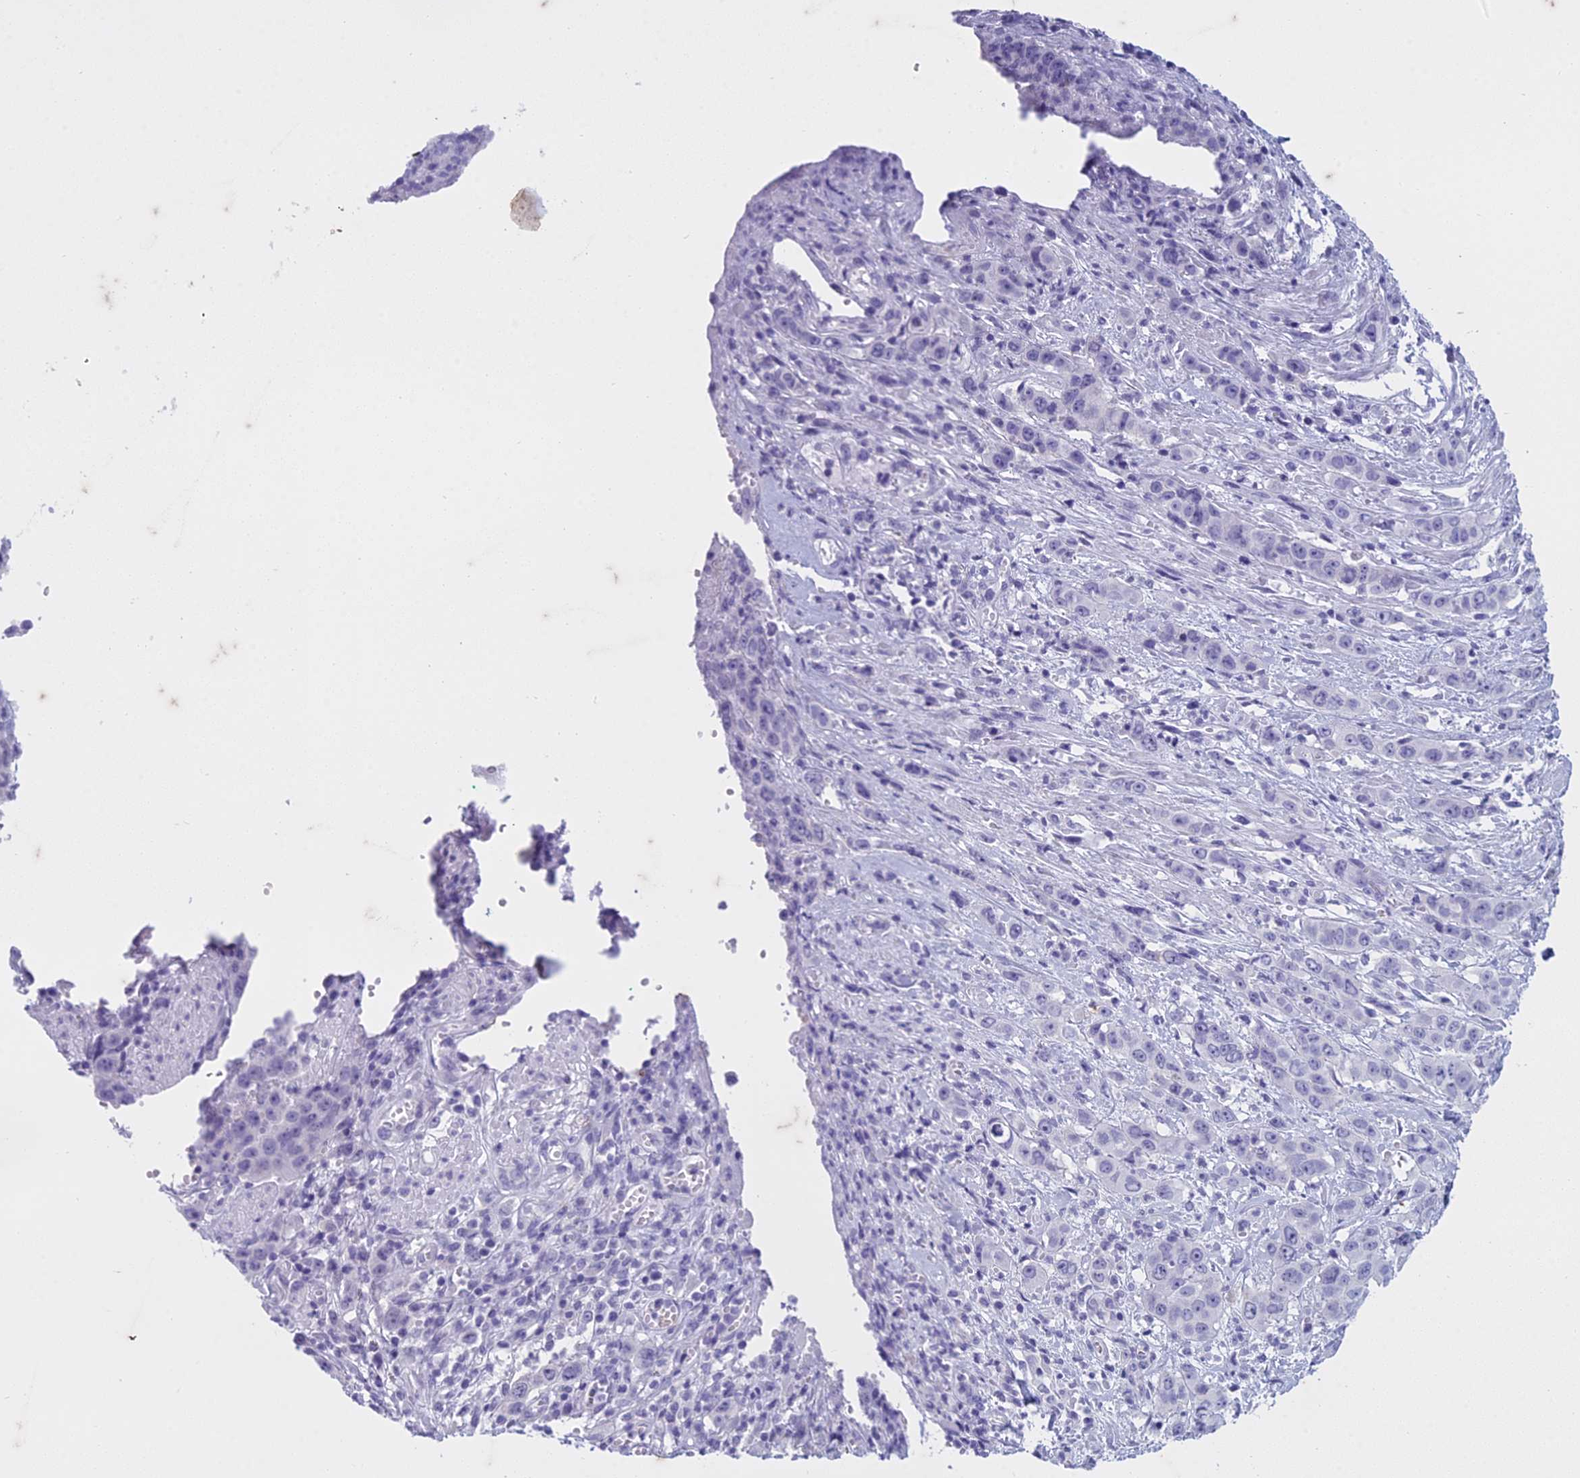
{"staining": {"intensity": "negative", "quantity": "none", "location": "none"}, "tissue": "stomach cancer", "cell_type": "Tumor cells", "image_type": "cancer", "snomed": [{"axis": "morphology", "description": "Adenocarcinoma, NOS"}, {"axis": "topography", "description": "Stomach, upper"}], "caption": "Tumor cells are negative for protein expression in human stomach cancer.", "gene": "HMGB4", "patient": {"sex": "male", "age": 62}}